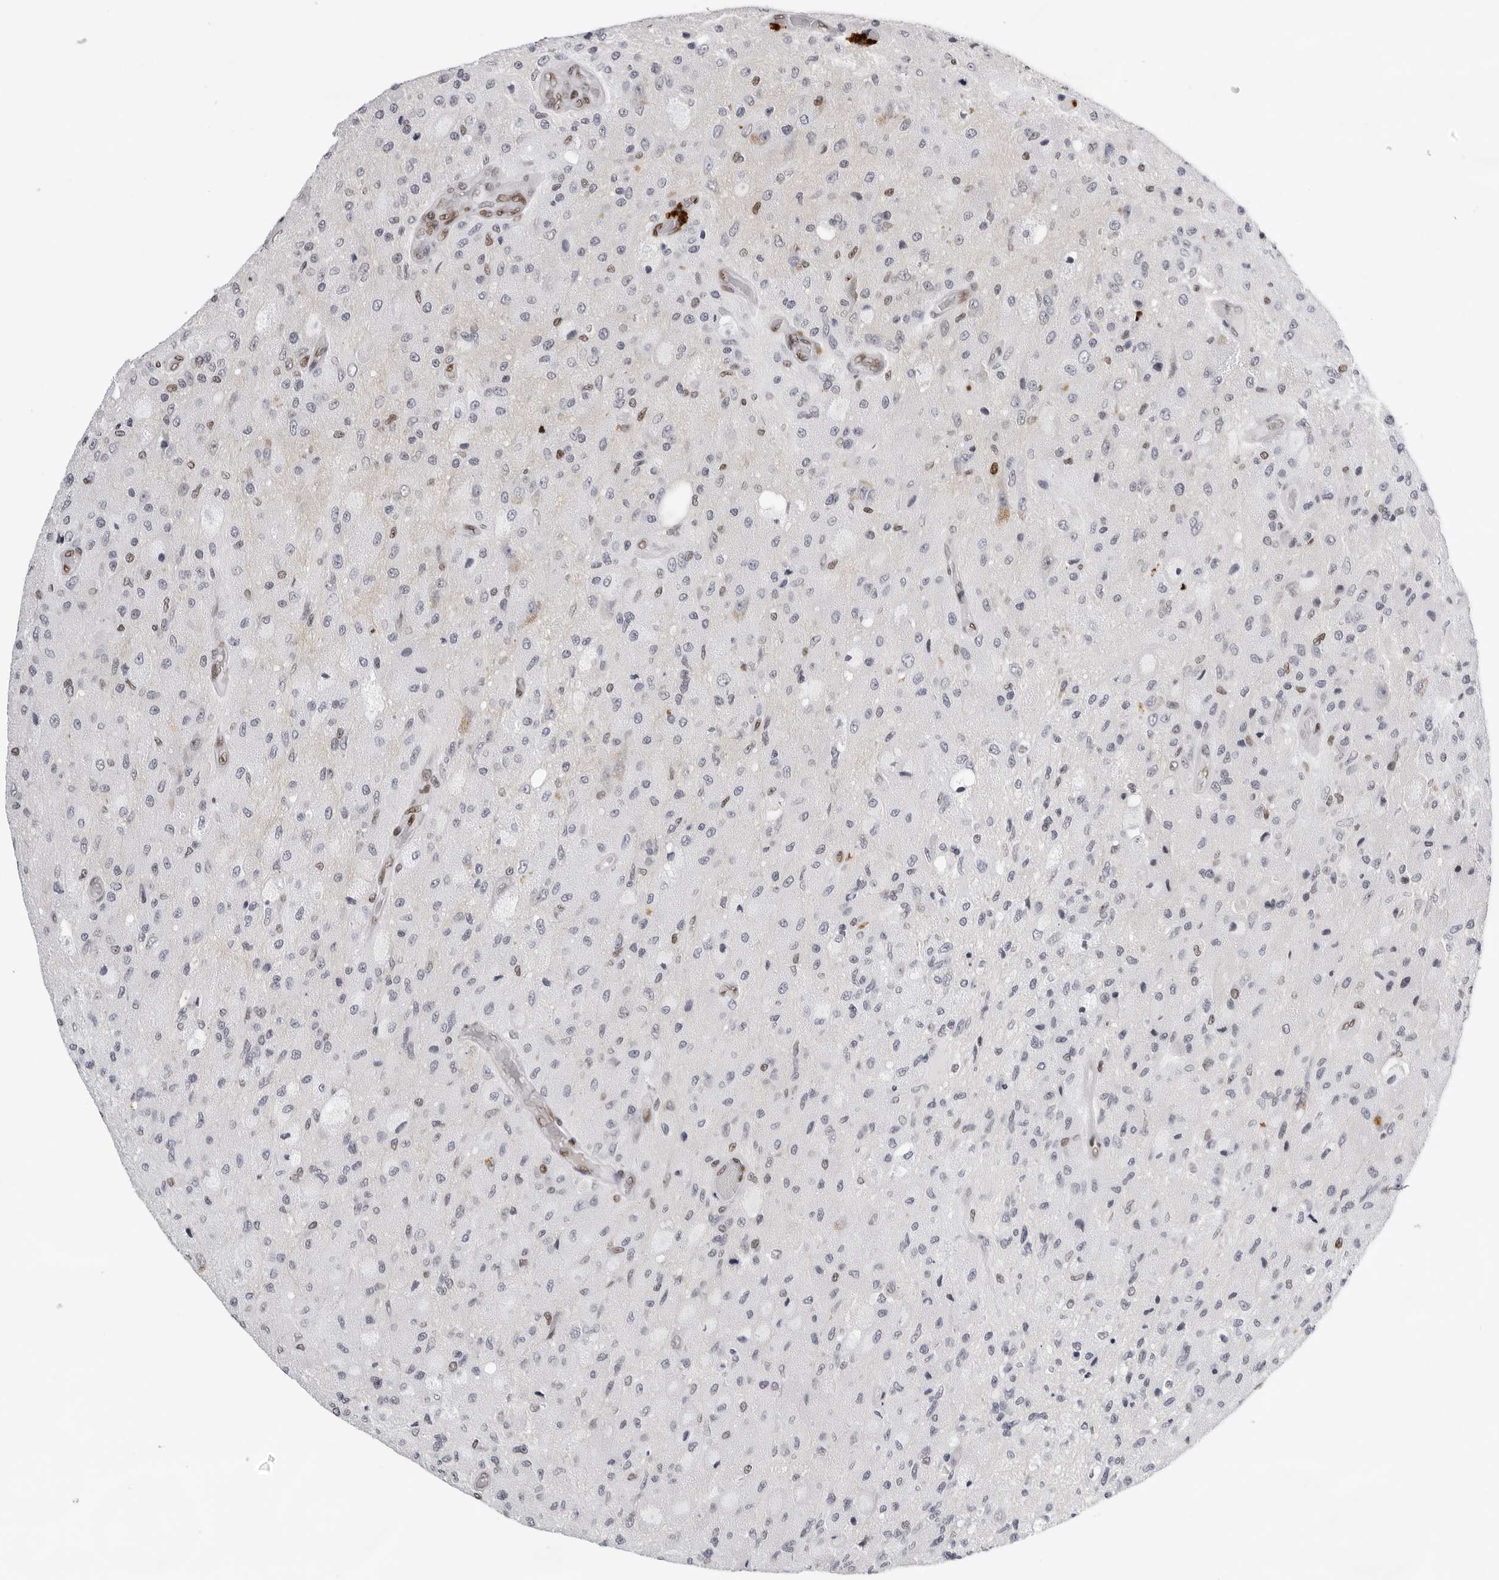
{"staining": {"intensity": "negative", "quantity": "none", "location": "none"}, "tissue": "glioma", "cell_type": "Tumor cells", "image_type": "cancer", "snomed": [{"axis": "morphology", "description": "Normal tissue, NOS"}, {"axis": "morphology", "description": "Glioma, malignant, High grade"}, {"axis": "topography", "description": "Cerebral cortex"}], "caption": "Immunohistochemical staining of glioma reveals no significant expression in tumor cells. The staining is performed using DAB brown chromogen with nuclei counter-stained in using hematoxylin.", "gene": "OGG1", "patient": {"sex": "male", "age": 77}}